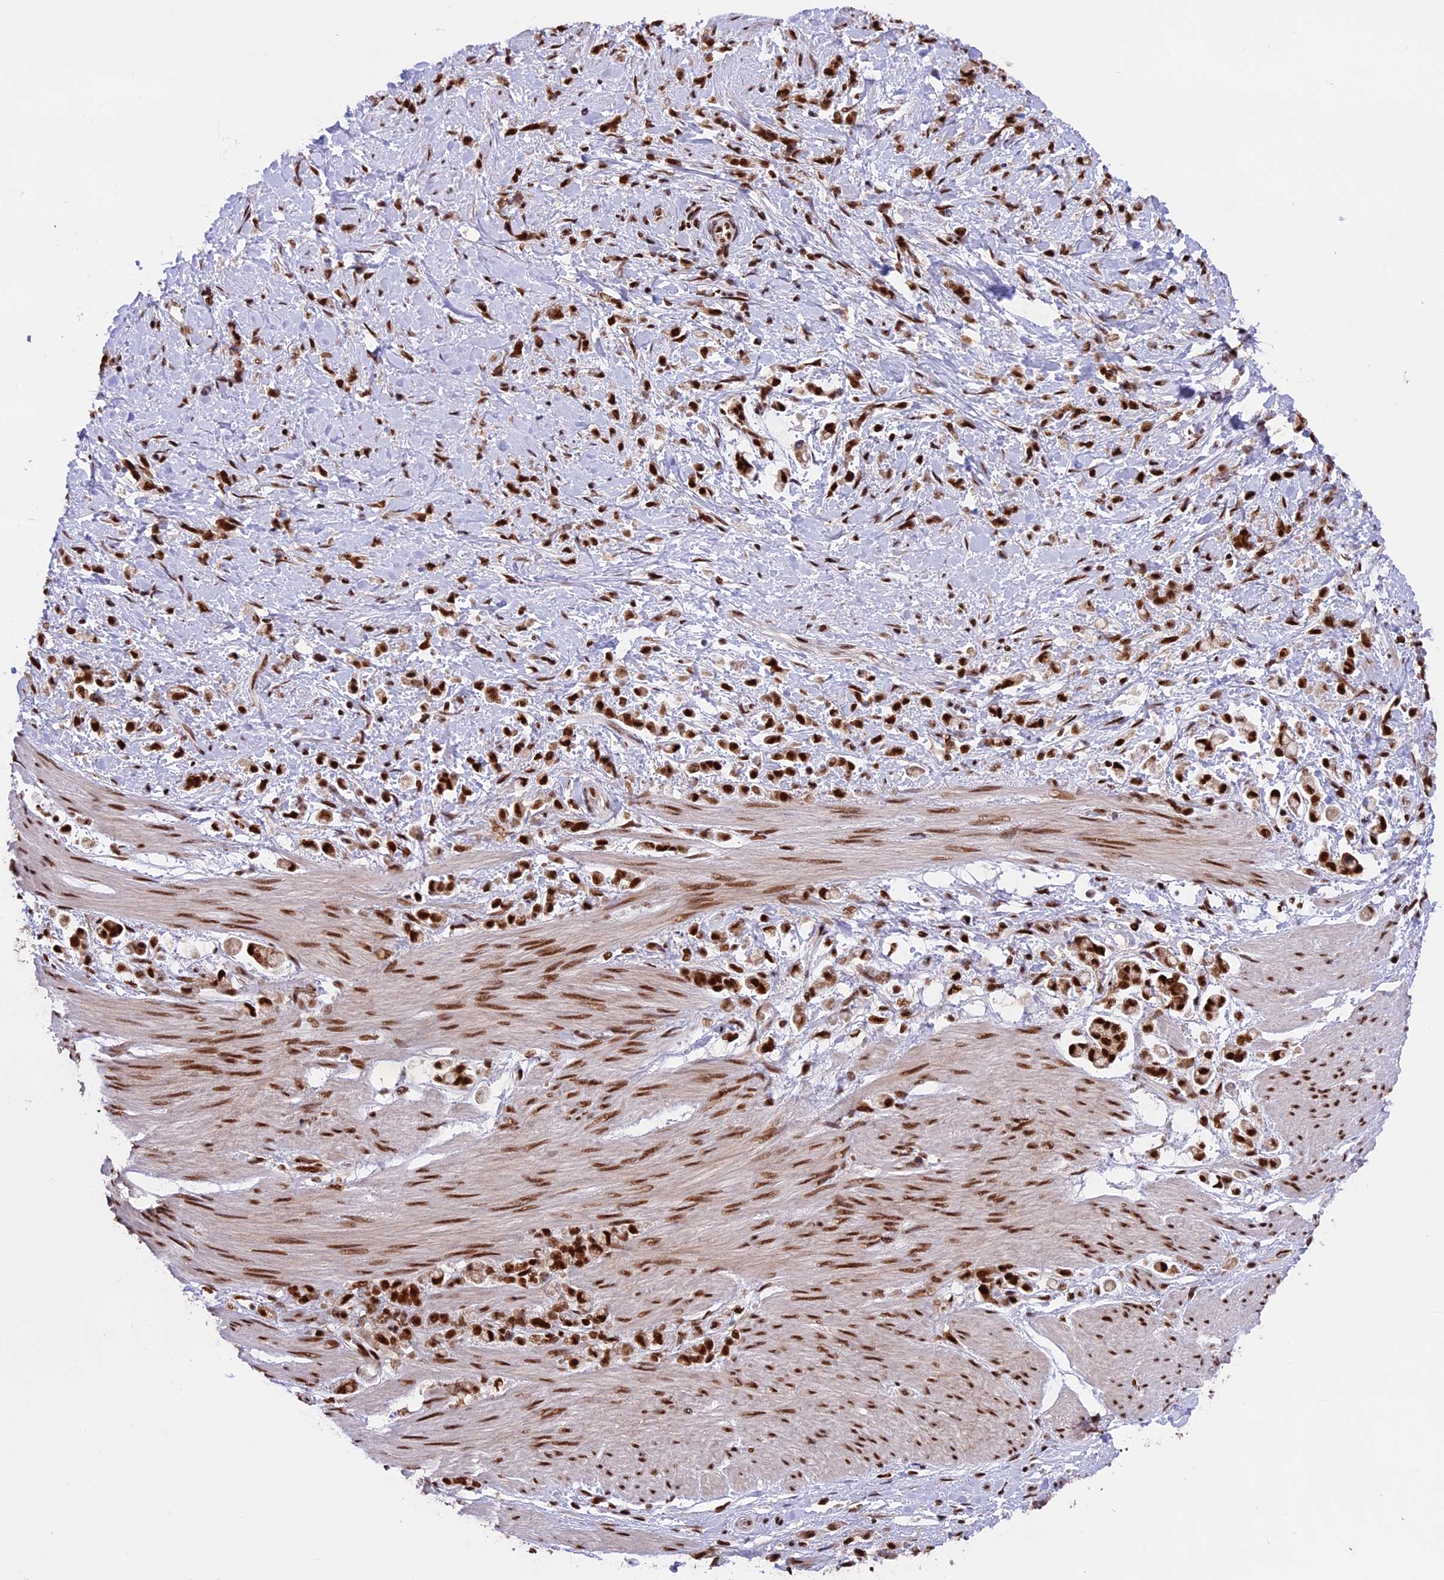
{"staining": {"intensity": "strong", "quantity": ">75%", "location": "nuclear"}, "tissue": "stomach cancer", "cell_type": "Tumor cells", "image_type": "cancer", "snomed": [{"axis": "morphology", "description": "Adenocarcinoma, NOS"}, {"axis": "topography", "description": "Stomach"}], "caption": "An image of human stomach cancer (adenocarcinoma) stained for a protein demonstrates strong nuclear brown staining in tumor cells.", "gene": "RAMAC", "patient": {"sex": "female", "age": 60}}